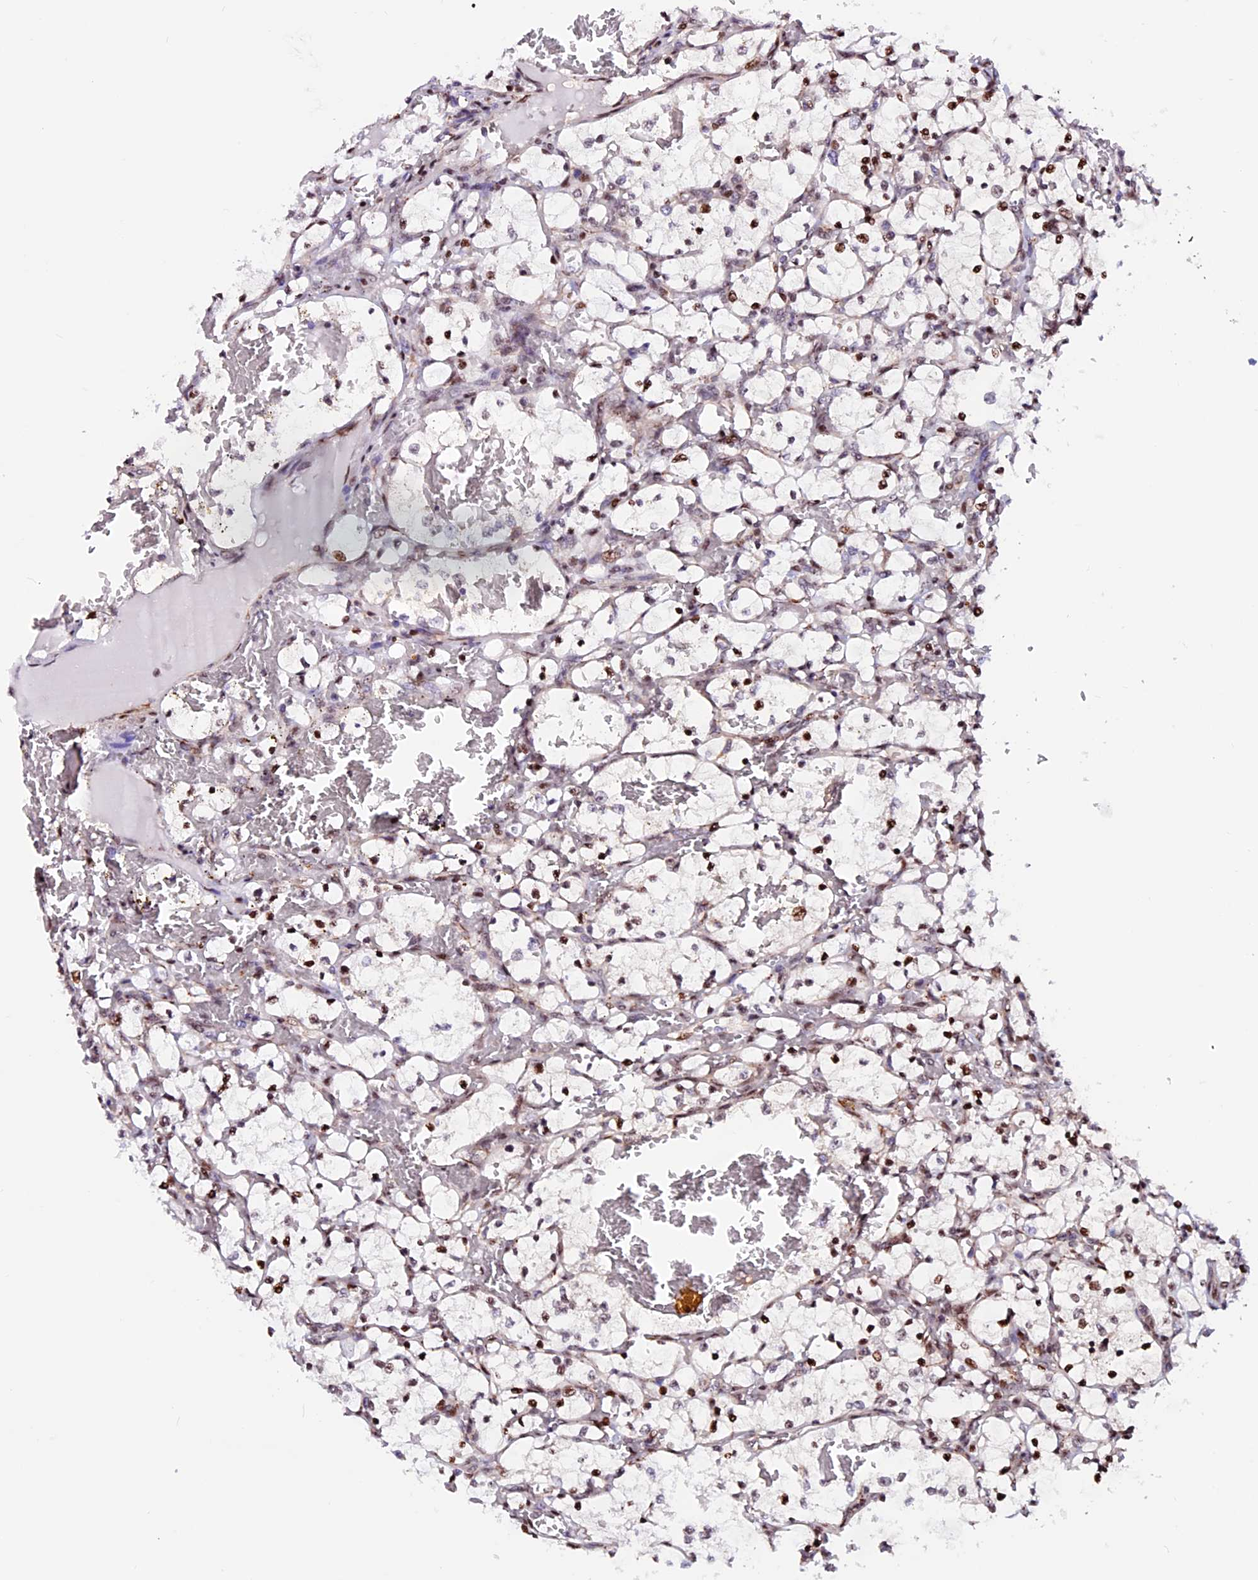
{"staining": {"intensity": "moderate", "quantity": "<25%", "location": "nuclear"}, "tissue": "renal cancer", "cell_type": "Tumor cells", "image_type": "cancer", "snomed": [{"axis": "morphology", "description": "Adenocarcinoma, NOS"}, {"axis": "topography", "description": "Kidney"}], "caption": "Adenocarcinoma (renal) stained with IHC demonstrates moderate nuclear staining in about <25% of tumor cells. The staining was performed using DAB (3,3'-diaminobenzidine) to visualize the protein expression in brown, while the nuclei were stained in blue with hematoxylin (Magnification: 20x).", "gene": "RINL", "patient": {"sex": "female", "age": 69}}